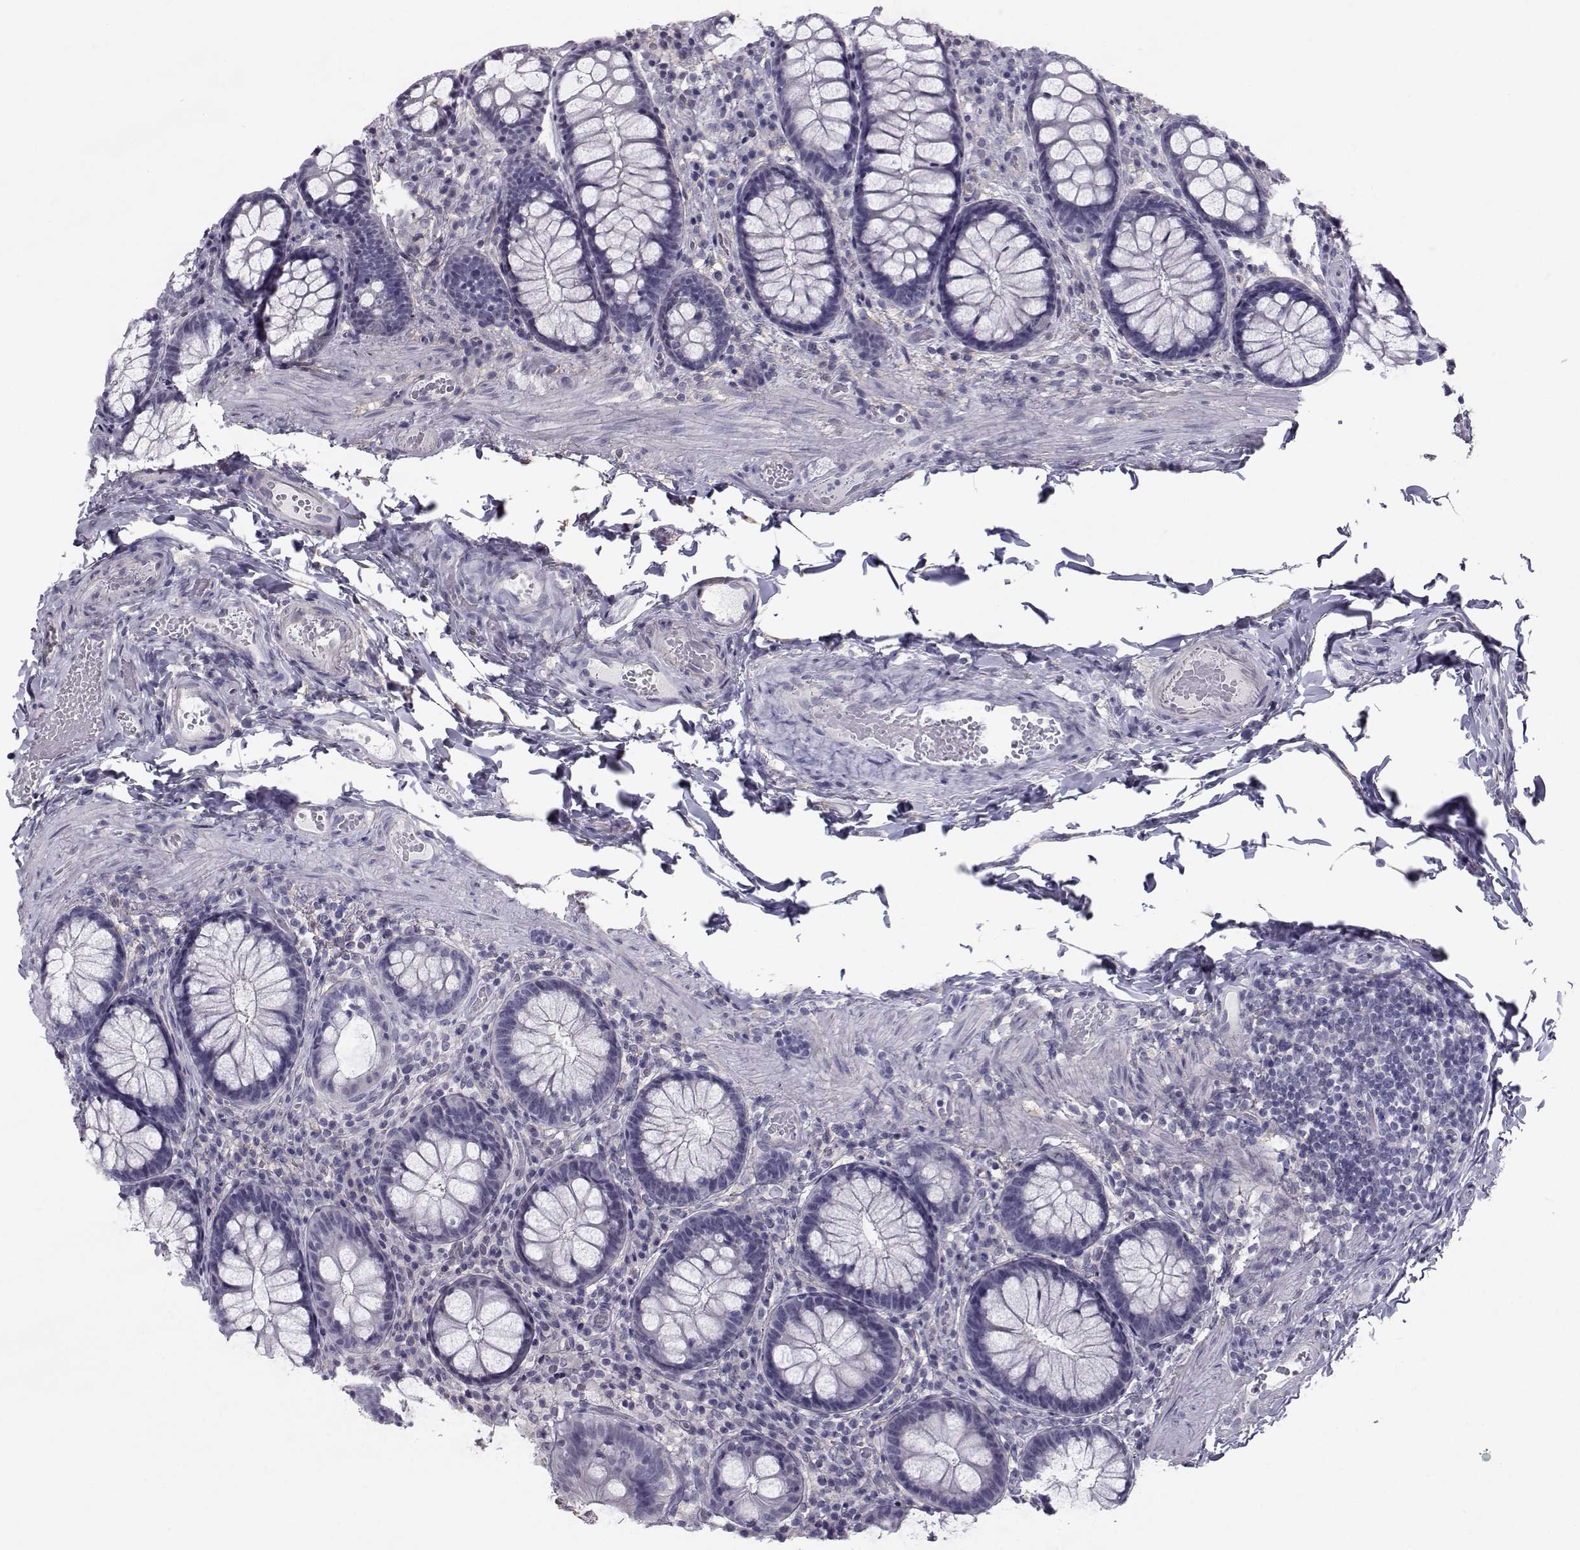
{"staining": {"intensity": "negative", "quantity": "none", "location": "none"}, "tissue": "colon", "cell_type": "Endothelial cells", "image_type": "normal", "snomed": [{"axis": "morphology", "description": "Normal tissue, NOS"}, {"axis": "topography", "description": "Colon"}], "caption": "IHC image of unremarkable human colon stained for a protein (brown), which exhibits no positivity in endothelial cells.", "gene": "SPDYE4", "patient": {"sex": "female", "age": 86}}